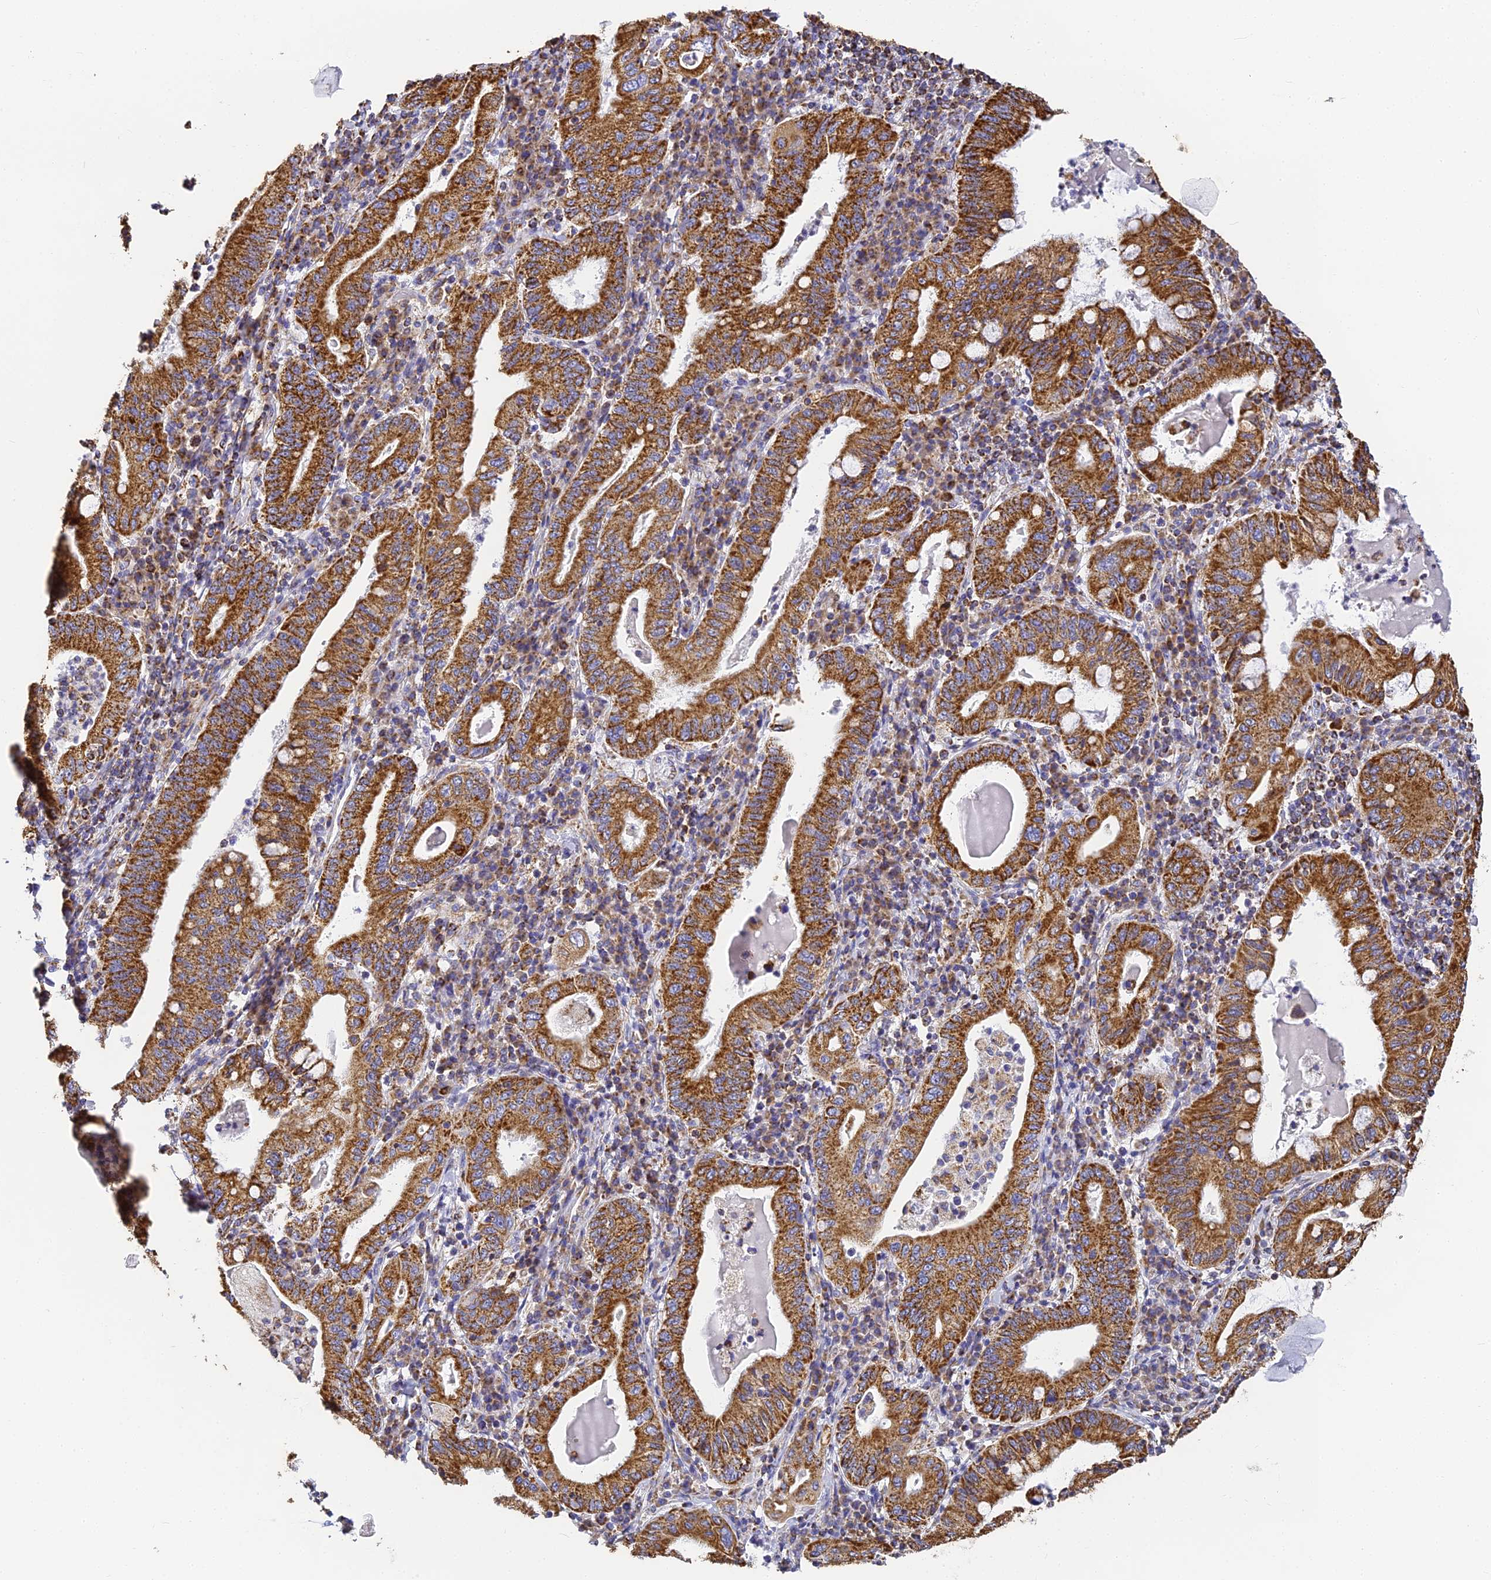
{"staining": {"intensity": "strong", "quantity": ">75%", "location": "cytoplasmic/membranous"}, "tissue": "stomach cancer", "cell_type": "Tumor cells", "image_type": "cancer", "snomed": [{"axis": "morphology", "description": "Normal tissue, NOS"}, {"axis": "morphology", "description": "Adenocarcinoma, NOS"}, {"axis": "topography", "description": "Esophagus"}, {"axis": "topography", "description": "Stomach, upper"}, {"axis": "topography", "description": "Peripheral nerve tissue"}], "caption": "Human stomach adenocarcinoma stained with a brown dye displays strong cytoplasmic/membranous positive staining in approximately >75% of tumor cells.", "gene": "COX6C", "patient": {"sex": "male", "age": 62}}